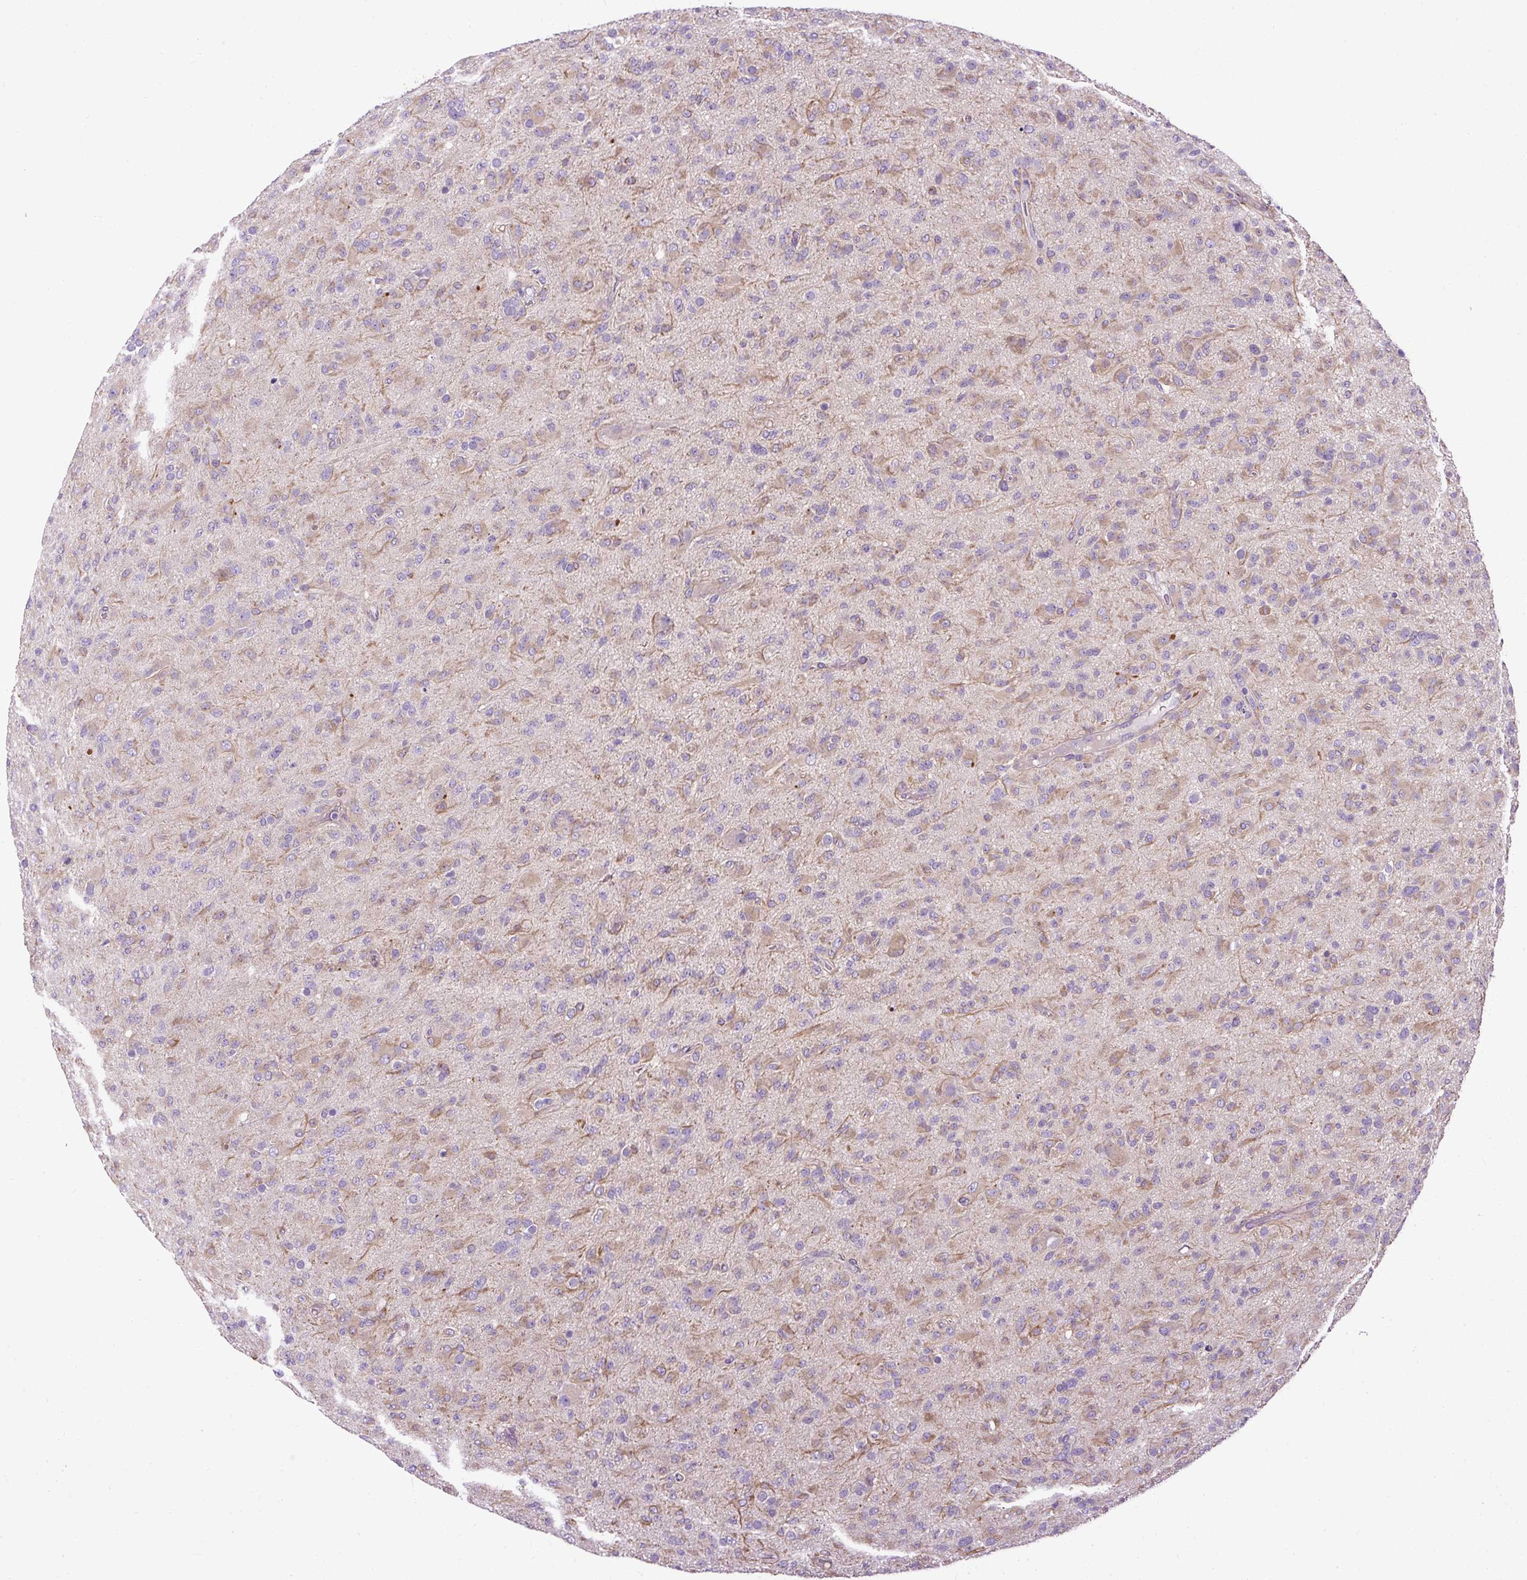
{"staining": {"intensity": "weak", "quantity": "25%-75%", "location": "cytoplasmic/membranous"}, "tissue": "glioma", "cell_type": "Tumor cells", "image_type": "cancer", "snomed": [{"axis": "morphology", "description": "Glioma, malignant, Low grade"}, {"axis": "topography", "description": "Brain"}], "caption": "Immunohistochemistry photomicrograph of neoplastic tissue: malignant glioma (low-grade) stained using immunohistochemistry exhibits low levels of weak protein expression localized specifically in the cytoplasmic/membranous of tumor cells, appearing as a cytoplasmic/membranous brown color.", "gene": "FAM149A", "patient": {"sex": "male", "age": 65}}